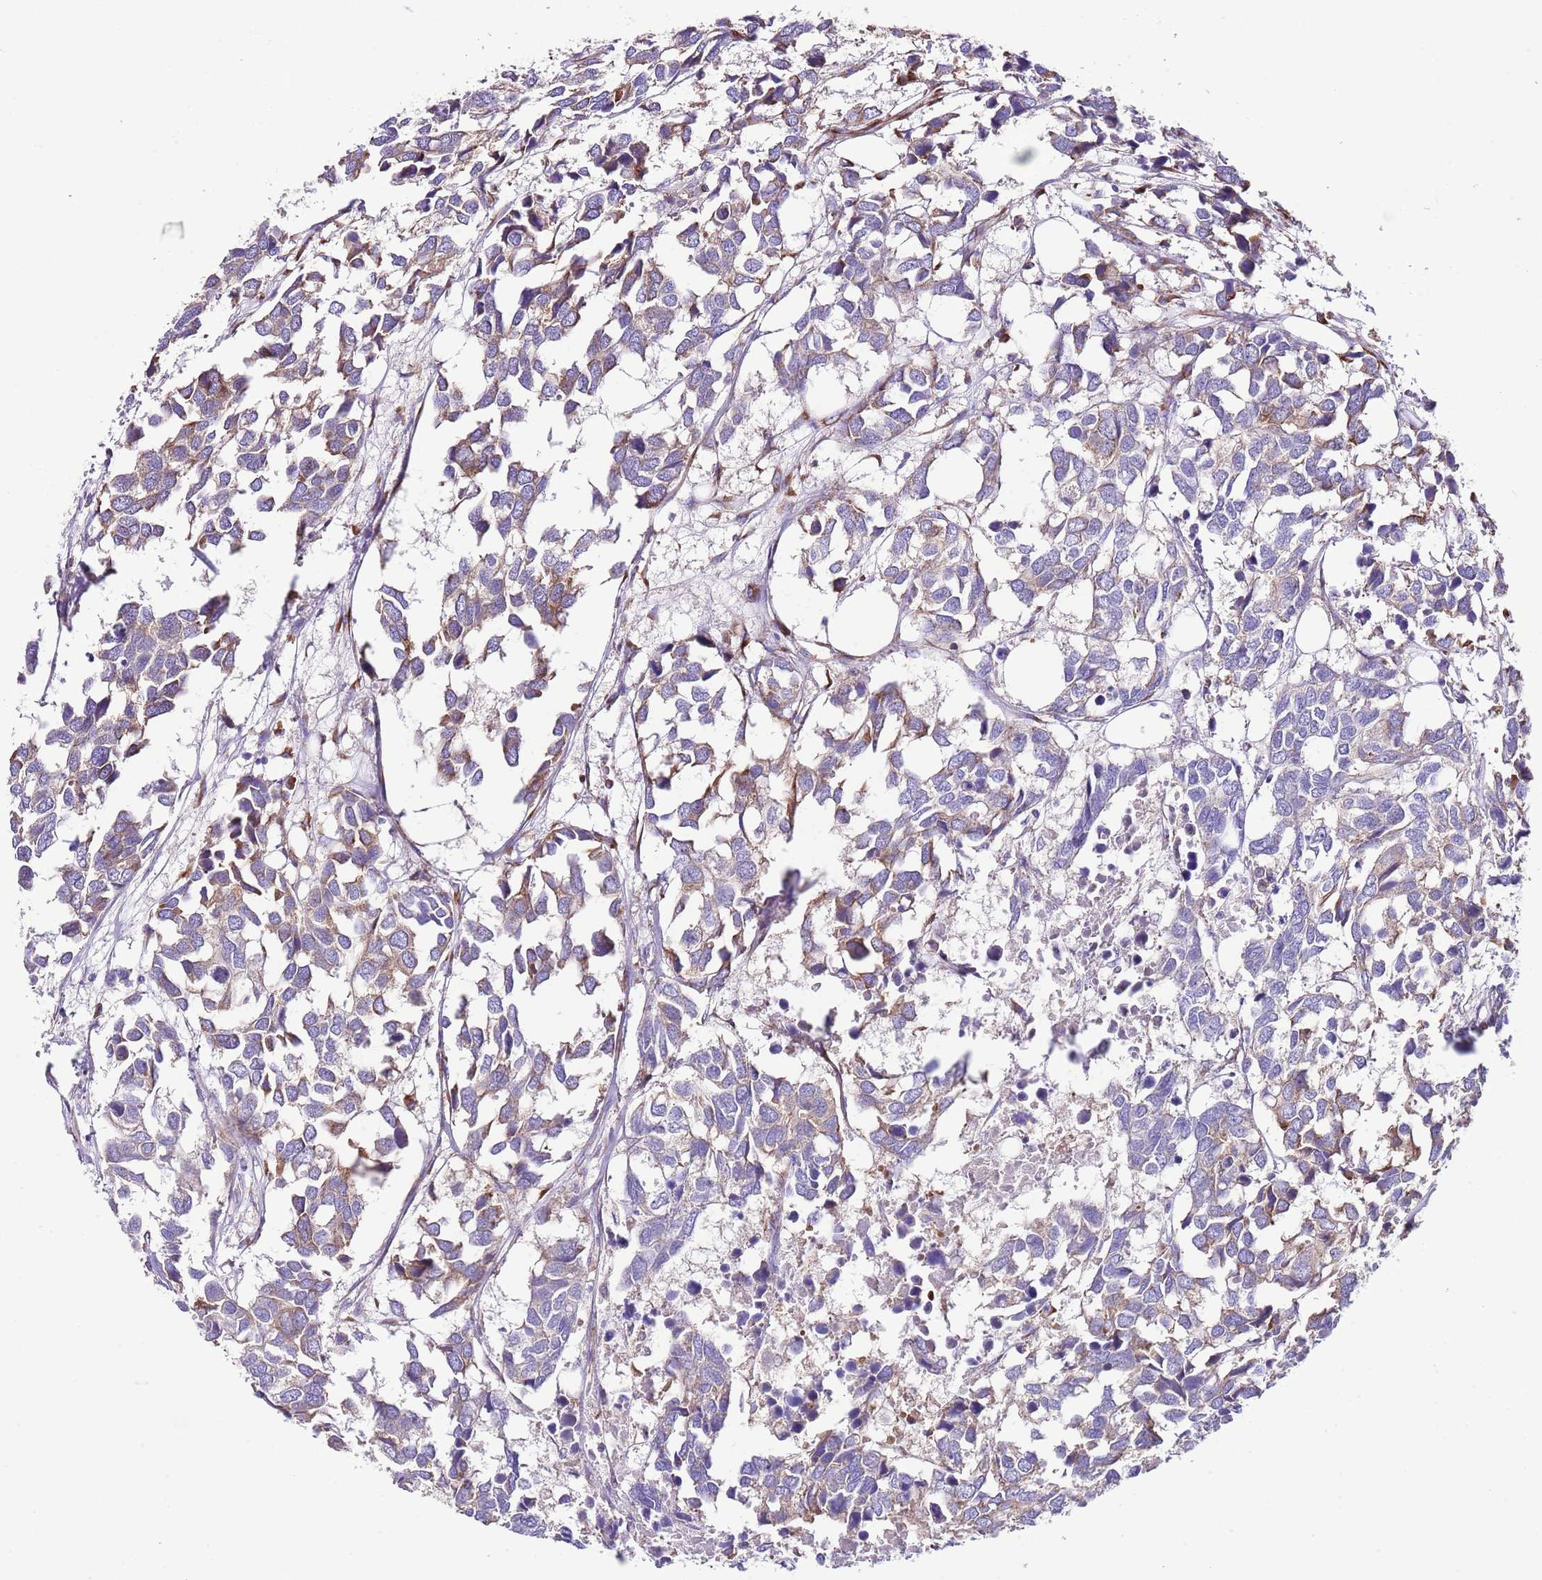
{"staining": {"intensity": "moderate", "quantity": ">75%", "location": "cytoplasmic/membranous"}, "tissue": "breast cancer", "cell_type": "Tumor cells", "image_type": "cancer", "snomed": [{"axis": "morphology", "description": "Duct carcinoma"}, {"axis": "topography", "description": "Breast"}], "caption": "This image exhibits immunohistochemistry (IHC) staining of human breast intraductal carcinoma, with medium moderate cytoplasmic/membranous expression in approximately >75% of tumor cells.", "gene": "RPS10", "patient": {"sex": "female", "age": 83}}